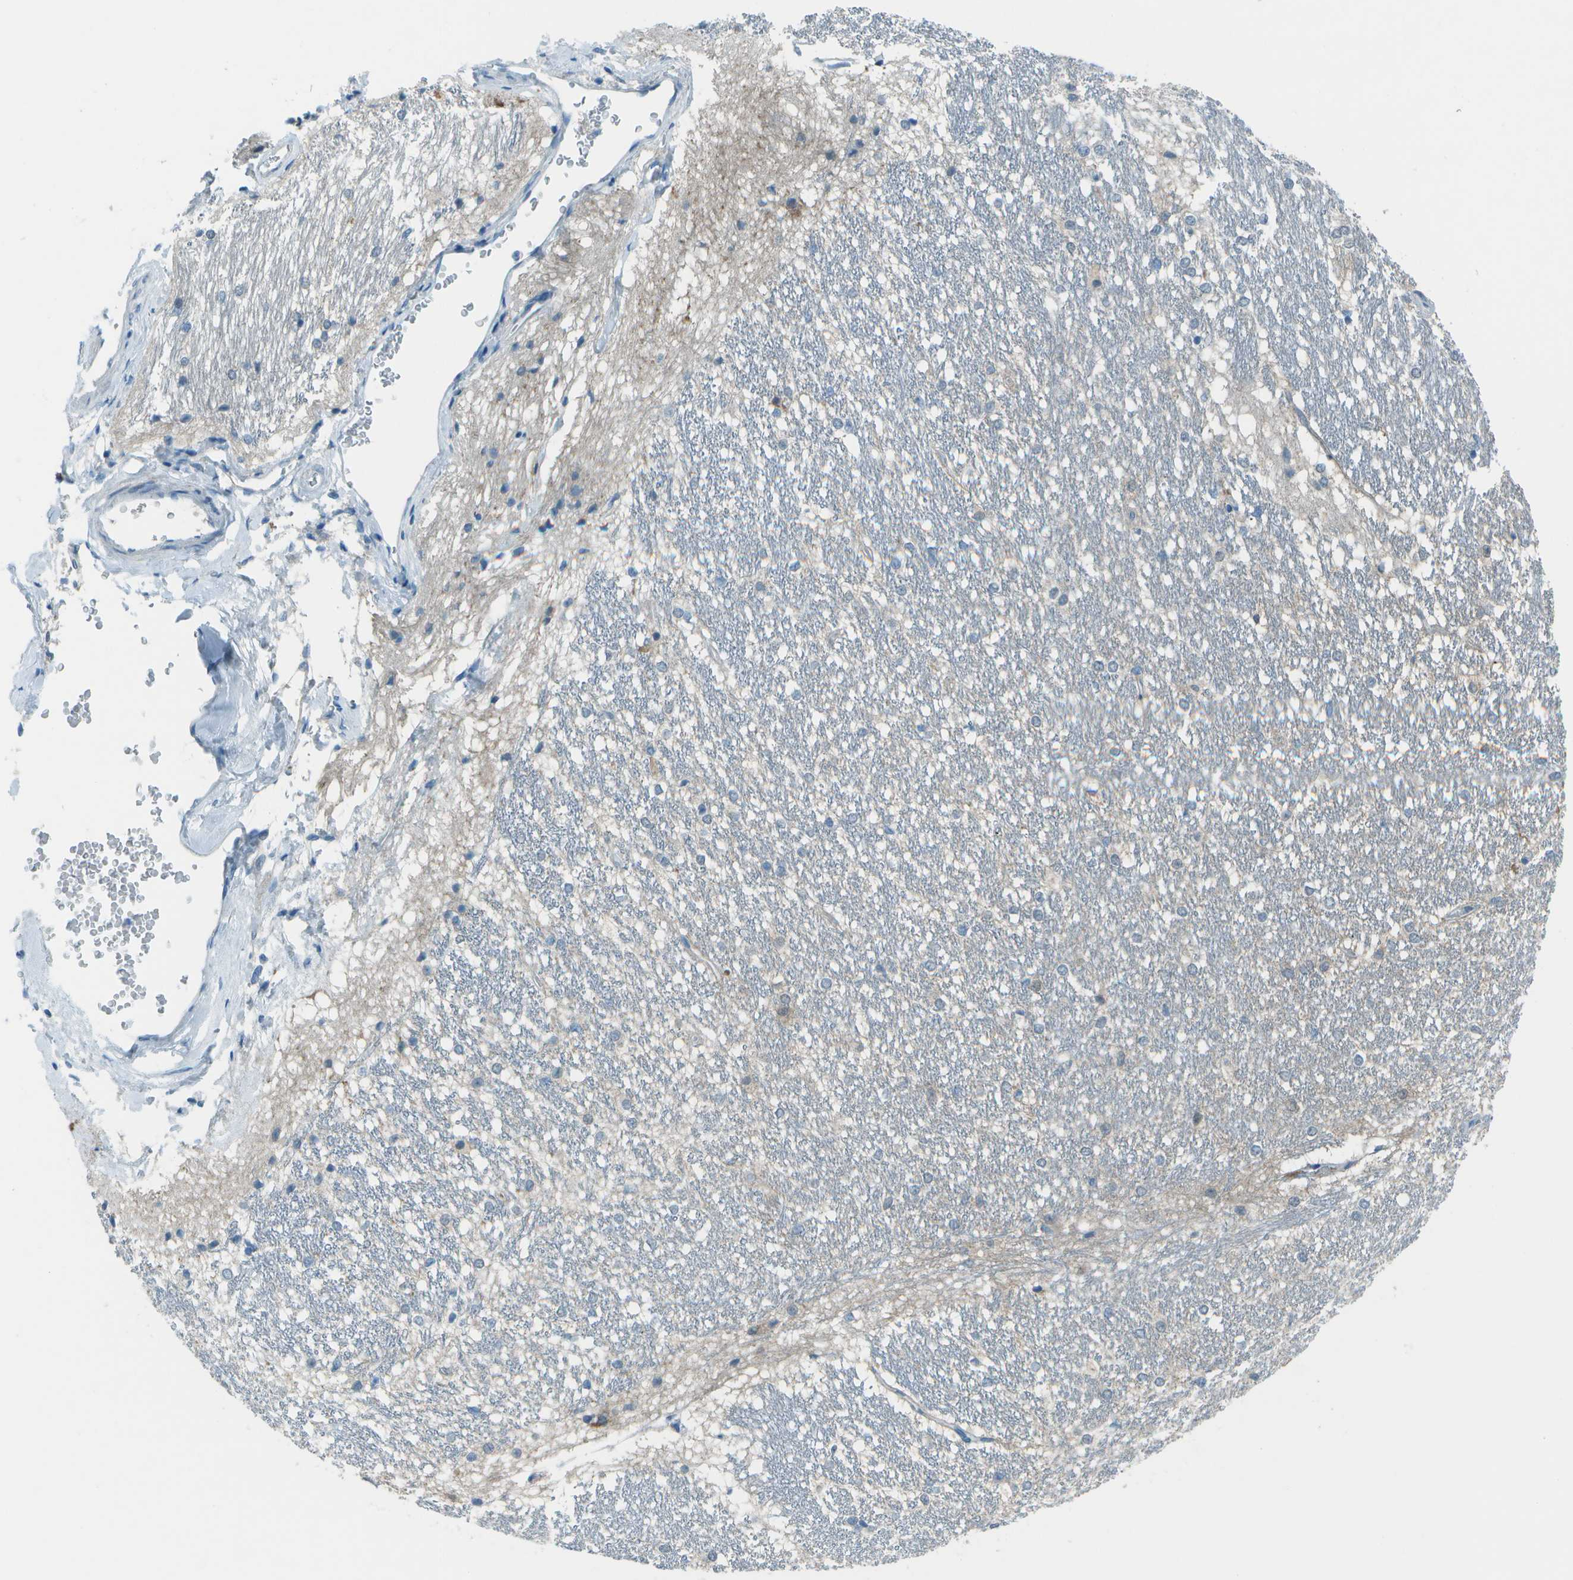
{"staining": {"intensity": "weak", "quantity": "<25%", "location": "cytoplasmic/membranous"}, "tissue": "hippocampus", "cell_type": "Glial cells", "image_type": "normal", "snomed": [{"axis": "morphology", "description": "Normal tissue, NOS"}, {"axis": "topography", "description": "Hippocampus"}], "caption": "Immunohistochemistry histopathology image of benign hippocampus: human hippocampus stained with DAB (3,3'-diaminobenzidine) reveals no significant protein staining in glial cells.", "gene": "FGF1", "patient": {"sex": "female", "age": 19}}